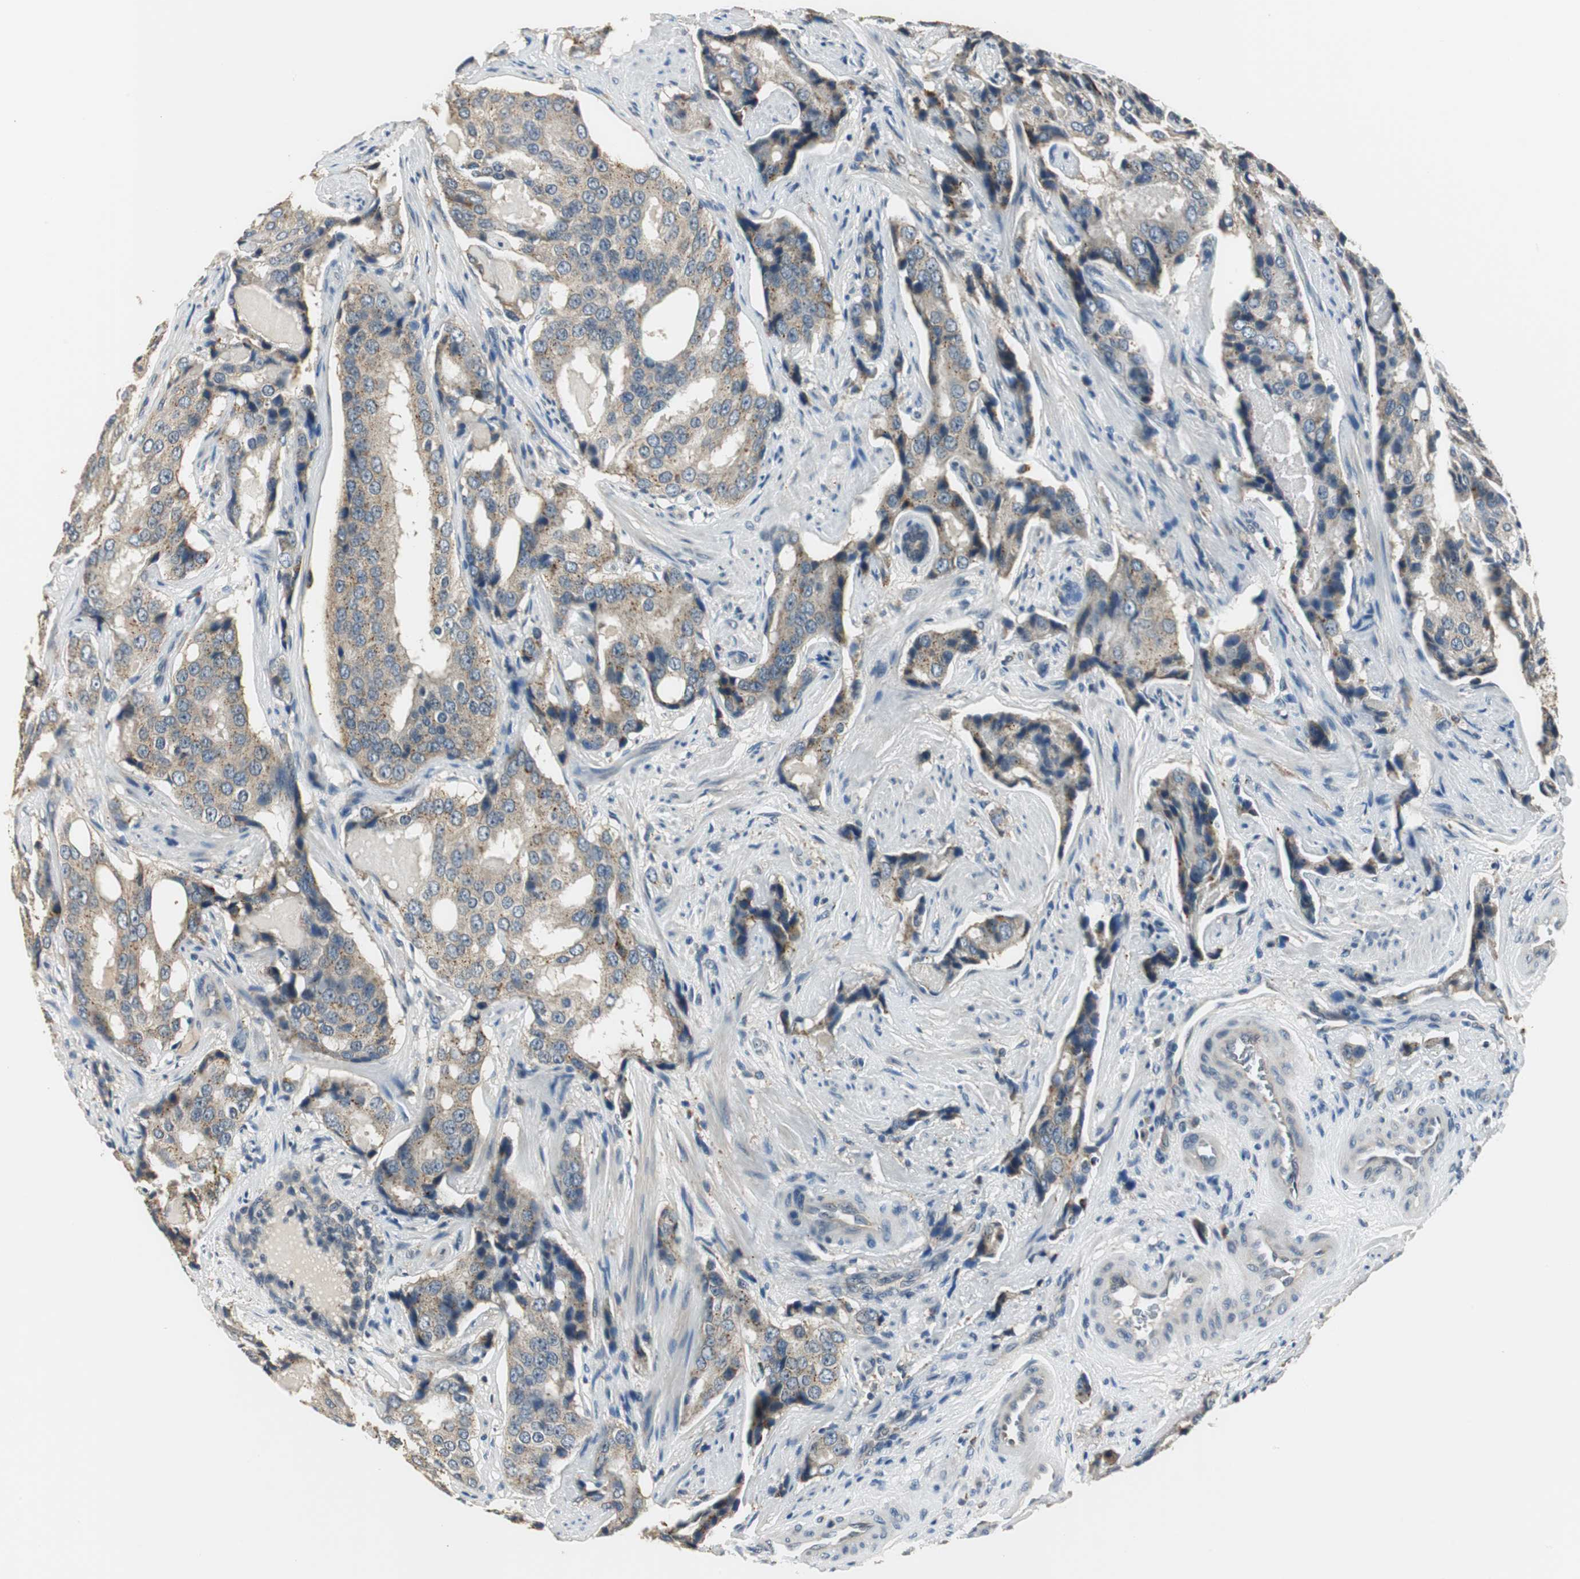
{"staining": {"intensity": "weak", "quantity": "25%-75%", "location": "cytoplasmic/membranous"}, "tissue": "prostate cancer", "cell_type": "Tumor cells", "image_type": "cancer", "snomed": [{"axis": "morphology", "description": "Adenocarcinoma, High grade"}, {"axis": "topography", "description": "Prostate"}], "caption": "Human prostate adenocarcinoma (high-grade) stained with a brown dye demonstrates weak cytoplasmic/membranous positive expression in approximately 25%-75% of tumor cells.", "gene": "NIT1", "patient": {"sex": "male", "age": 58}}